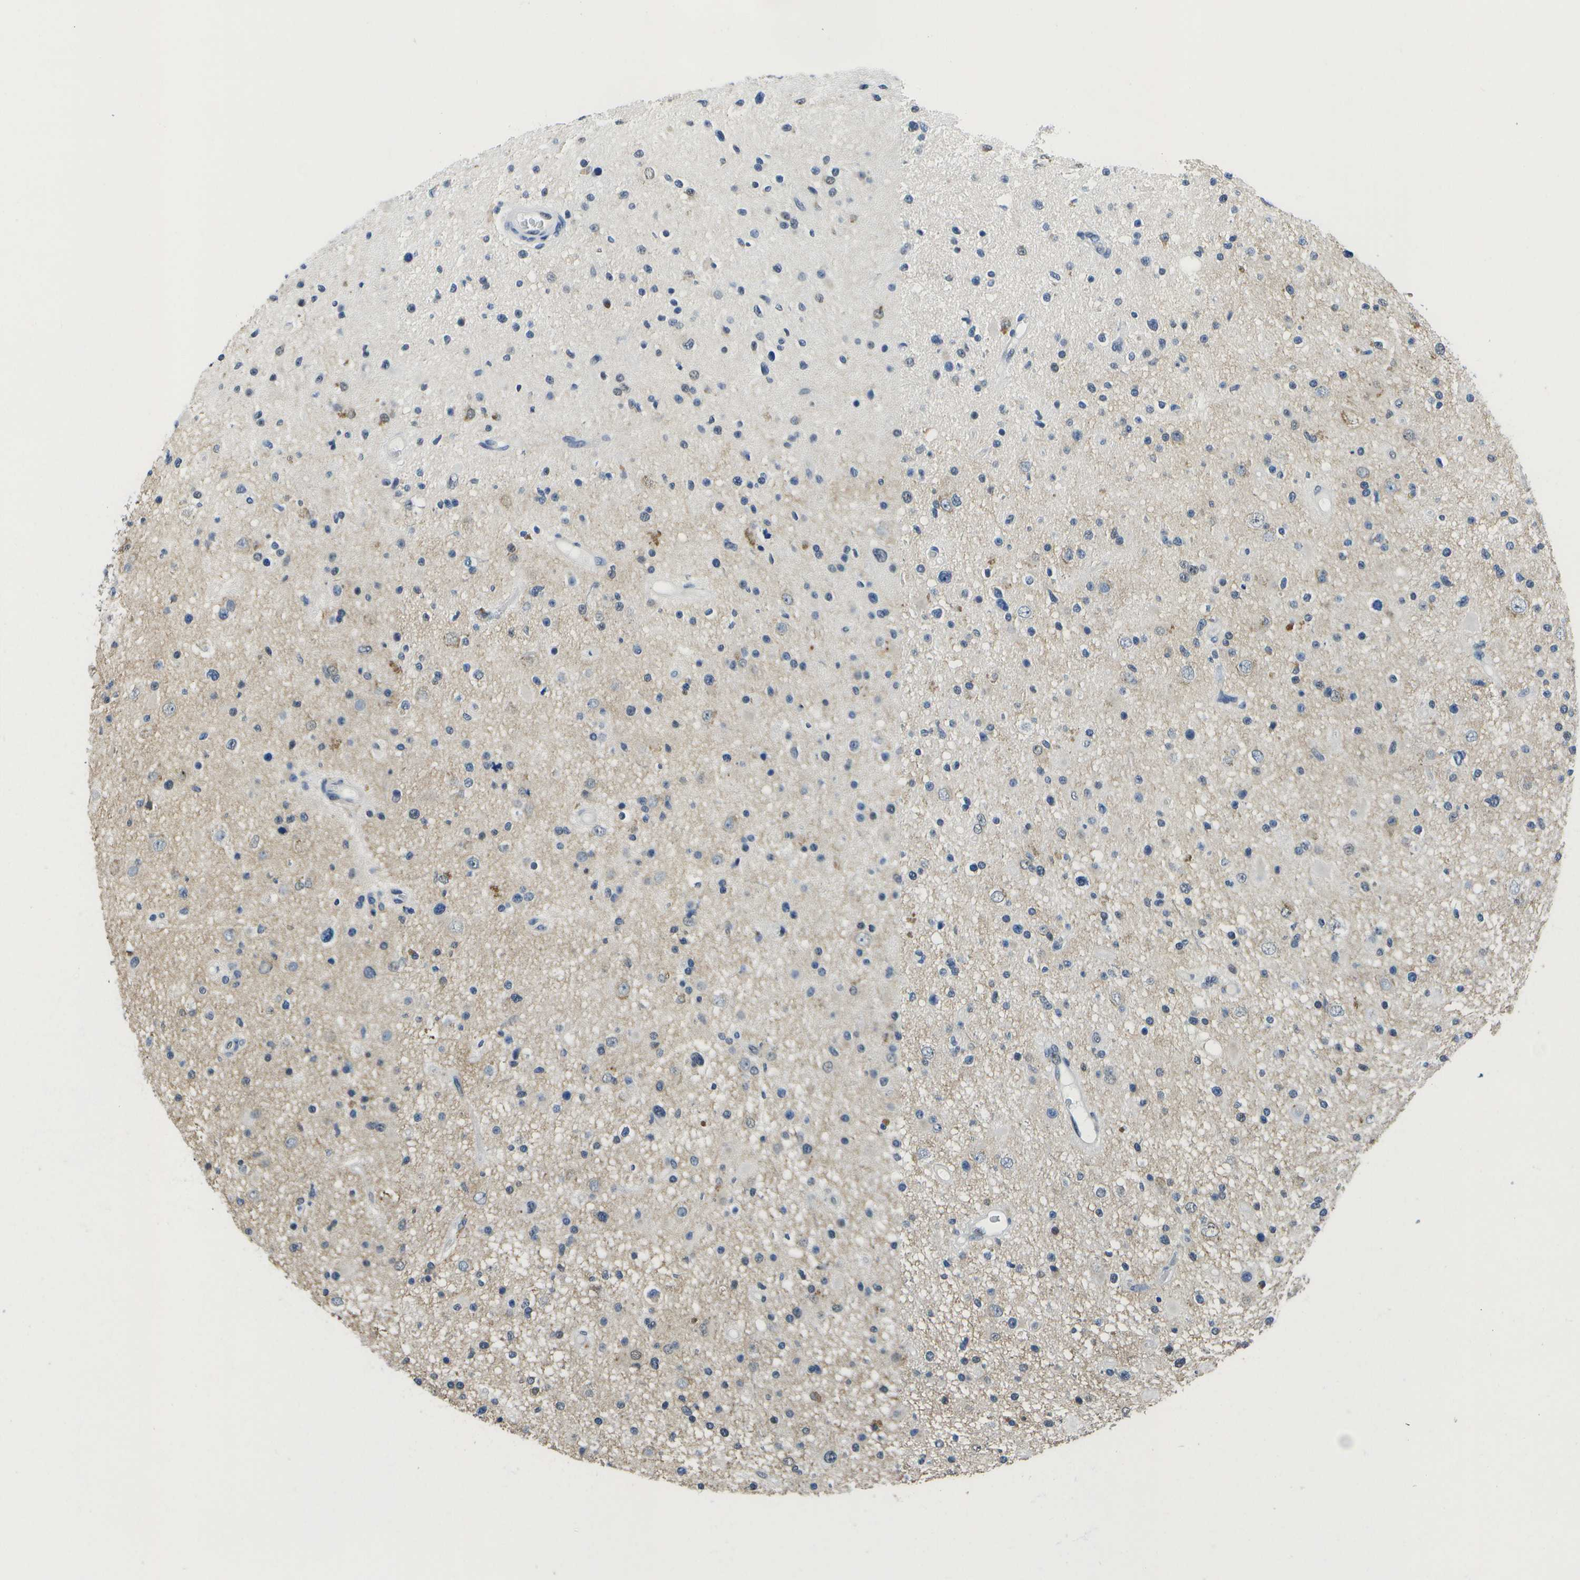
{"staining": {"intensity": "negative", "quantity": "none", "location": "none"}, "tissue": "glioma", "cell_type": "Tumor cells", "image_type": "cancer", "snomed": [{"axis": "morphology", "description": "Glioma, malignant, High grade"}, {"axis": "topography", "description": "Brain"}], "caption": "The IHC image has no significant positivity in tumor cells of malignant glioma (high-grade) tissue.", "gene": "DSE", "patient": {"sex": "male", "age": 33}}